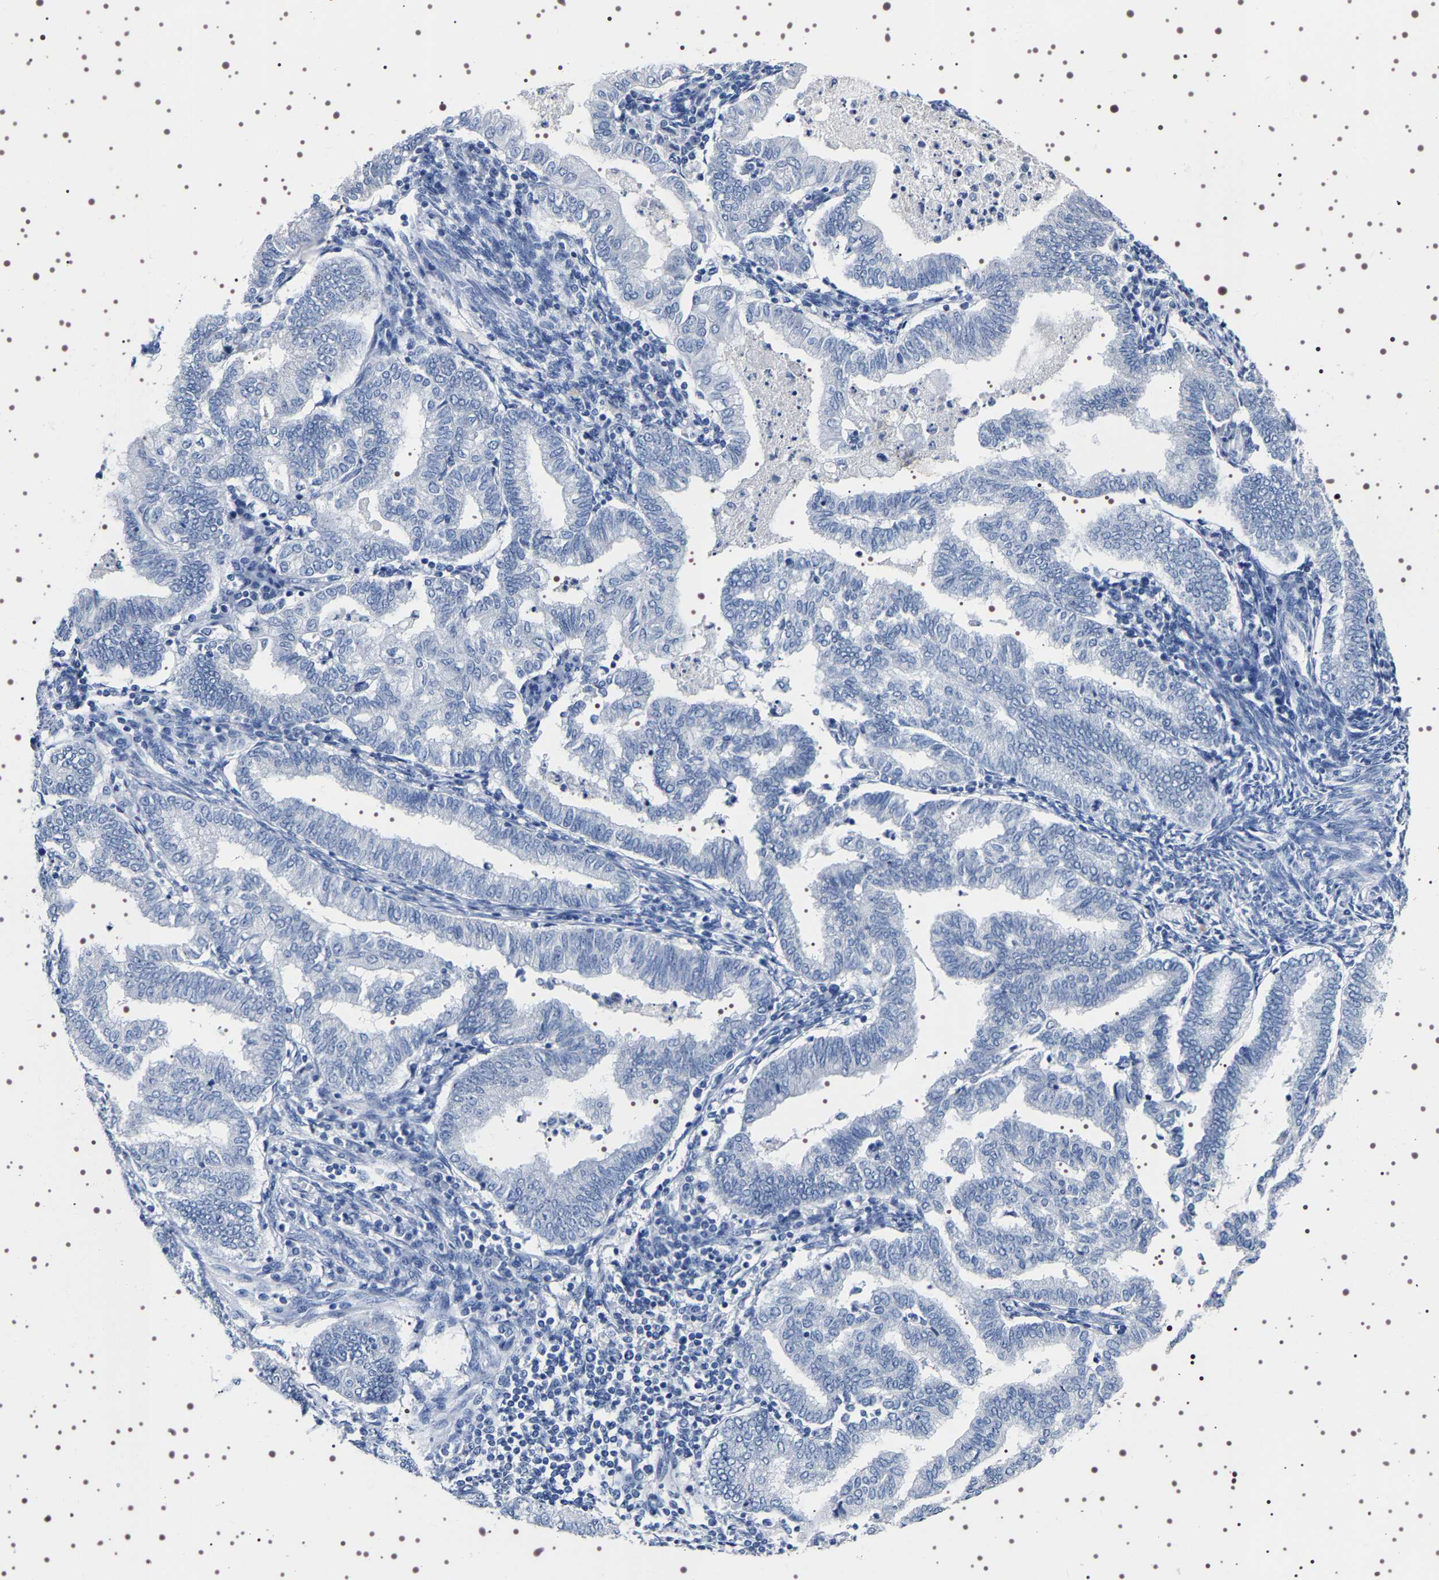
{"staining": {"intensity": "negative", "quantity": "none", "location": "none"}, "tissue": "endometrial cancer", "cell_type": "Tumor cells", "image_type": "cancer", "snomed": [{"axis": "morphology", "description": "Polyp, NOS"}, {"axis": "morphology", "description": "Adenocarcinoma, NOS"}, {"axis": "morphology", "description": "Adenoma, NOS"}, {"axis": "topography", "description": "Endometrium"}], "caption": "A high-resolution image shows IHC staining of endometrial polyp, which shows no significant staining in tumor cells.", "gene": "UBQLN3", "patient": {"sex": "female", "age": 79}}